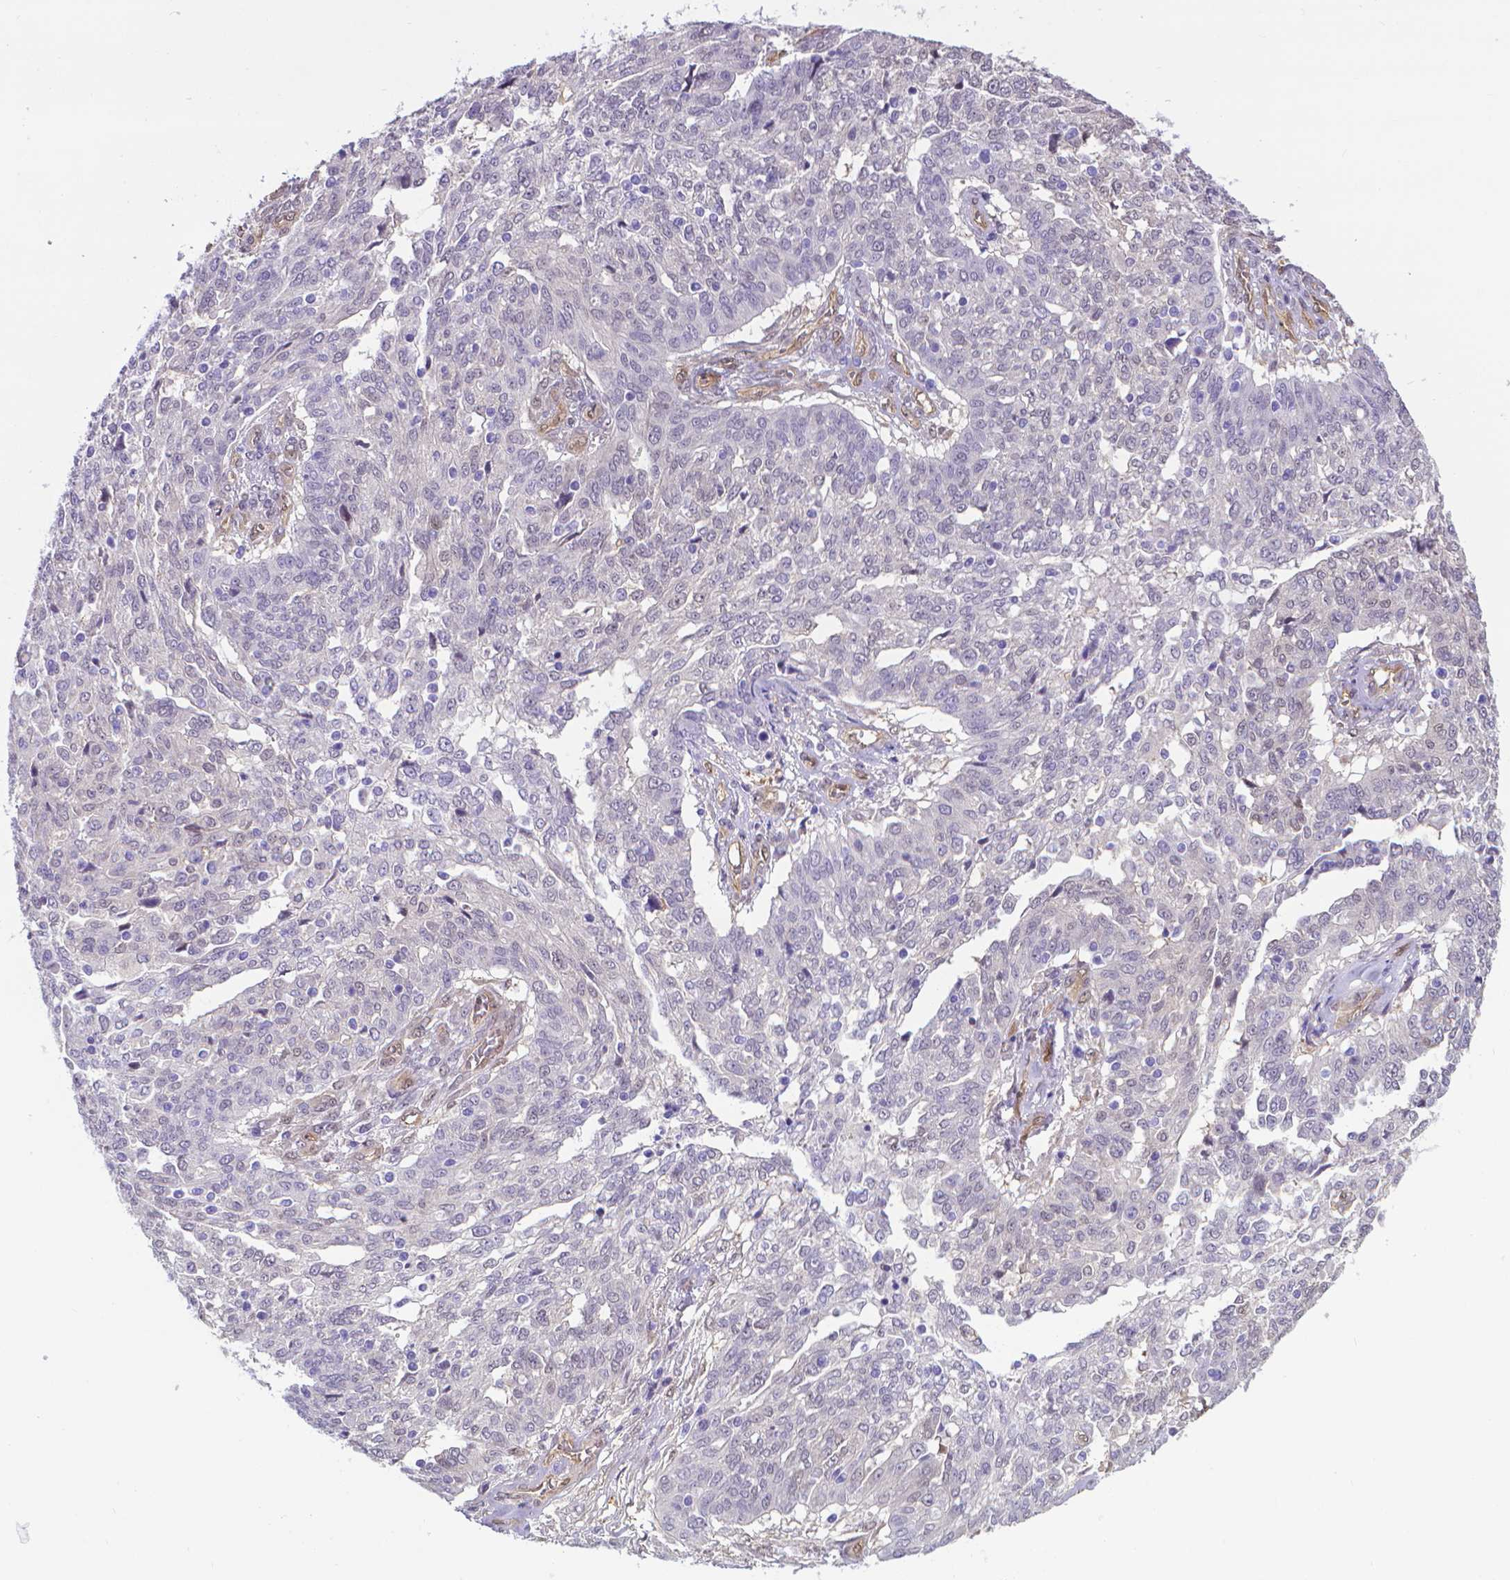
{"staining": {"intensity": "negative", "quantity": "none", "location": "none"}, "tissue": "ovarian cancer", "cell_type": "Tumor cells", "image_type": "cancer", "snomed": [{"axis": "morphology", "description": "Cystadenocarcinoma, serous, NOS"}, {"axis": "topography", "description": "Ovary"}], "caption": "Micrograph shows no protein positivity in tumor cells of ovarian cancer tissue.", "gene": "CLIC4", "patient": {"sex": "female", "age": 67}}